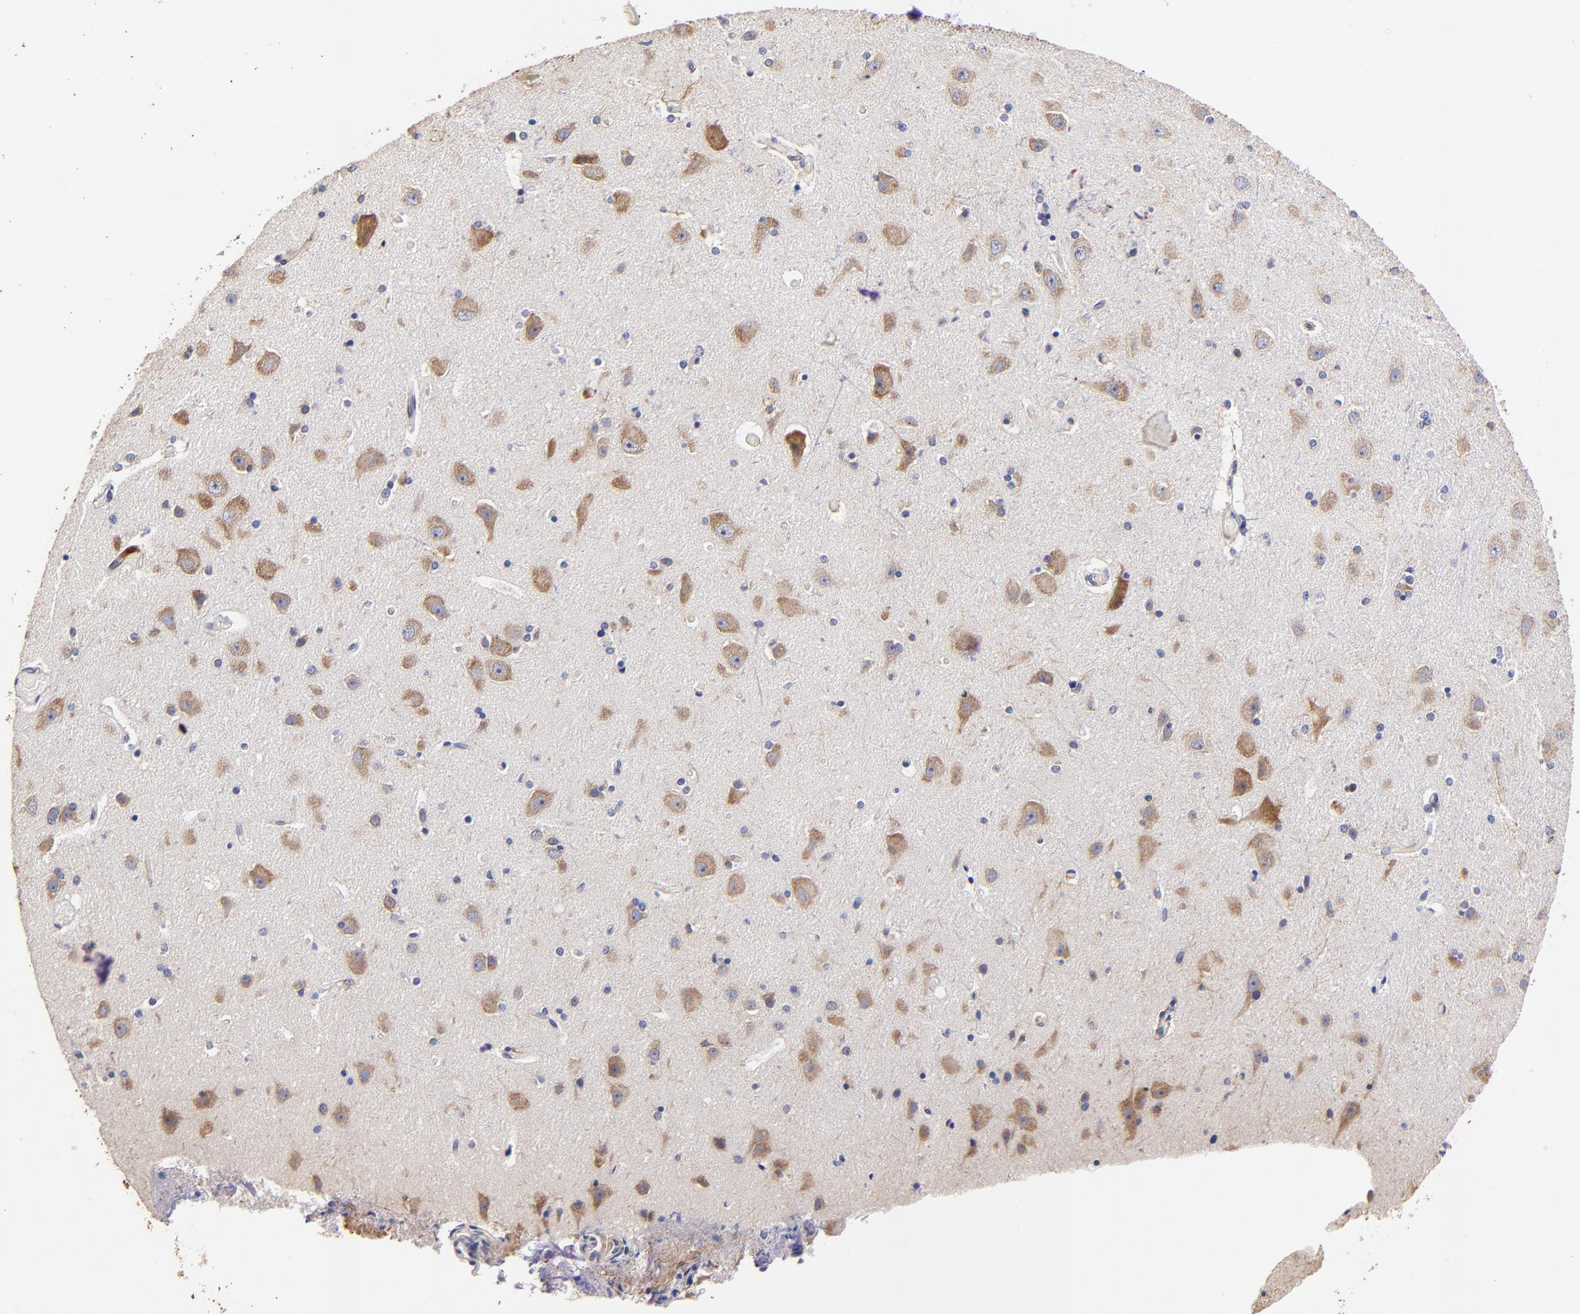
{"staining": {"intensity": "negative", "quantity": "none", "location": "none"}, "tissue": "caudate", "cell_type": "Glial cells", "image_type": "normal", "snomed": [{"axis": "morphology", "description": "Normal tissue, NOS"}, {"axis": "topography", "description": "Lateral ventricle wall"}], "caption": "Caudate stained for a protein using immunohistochemistry (IHC) demonstrates no staining glial cells.", "gene": "BBOF1", "patient": {"sex": "female", "age": 54}}